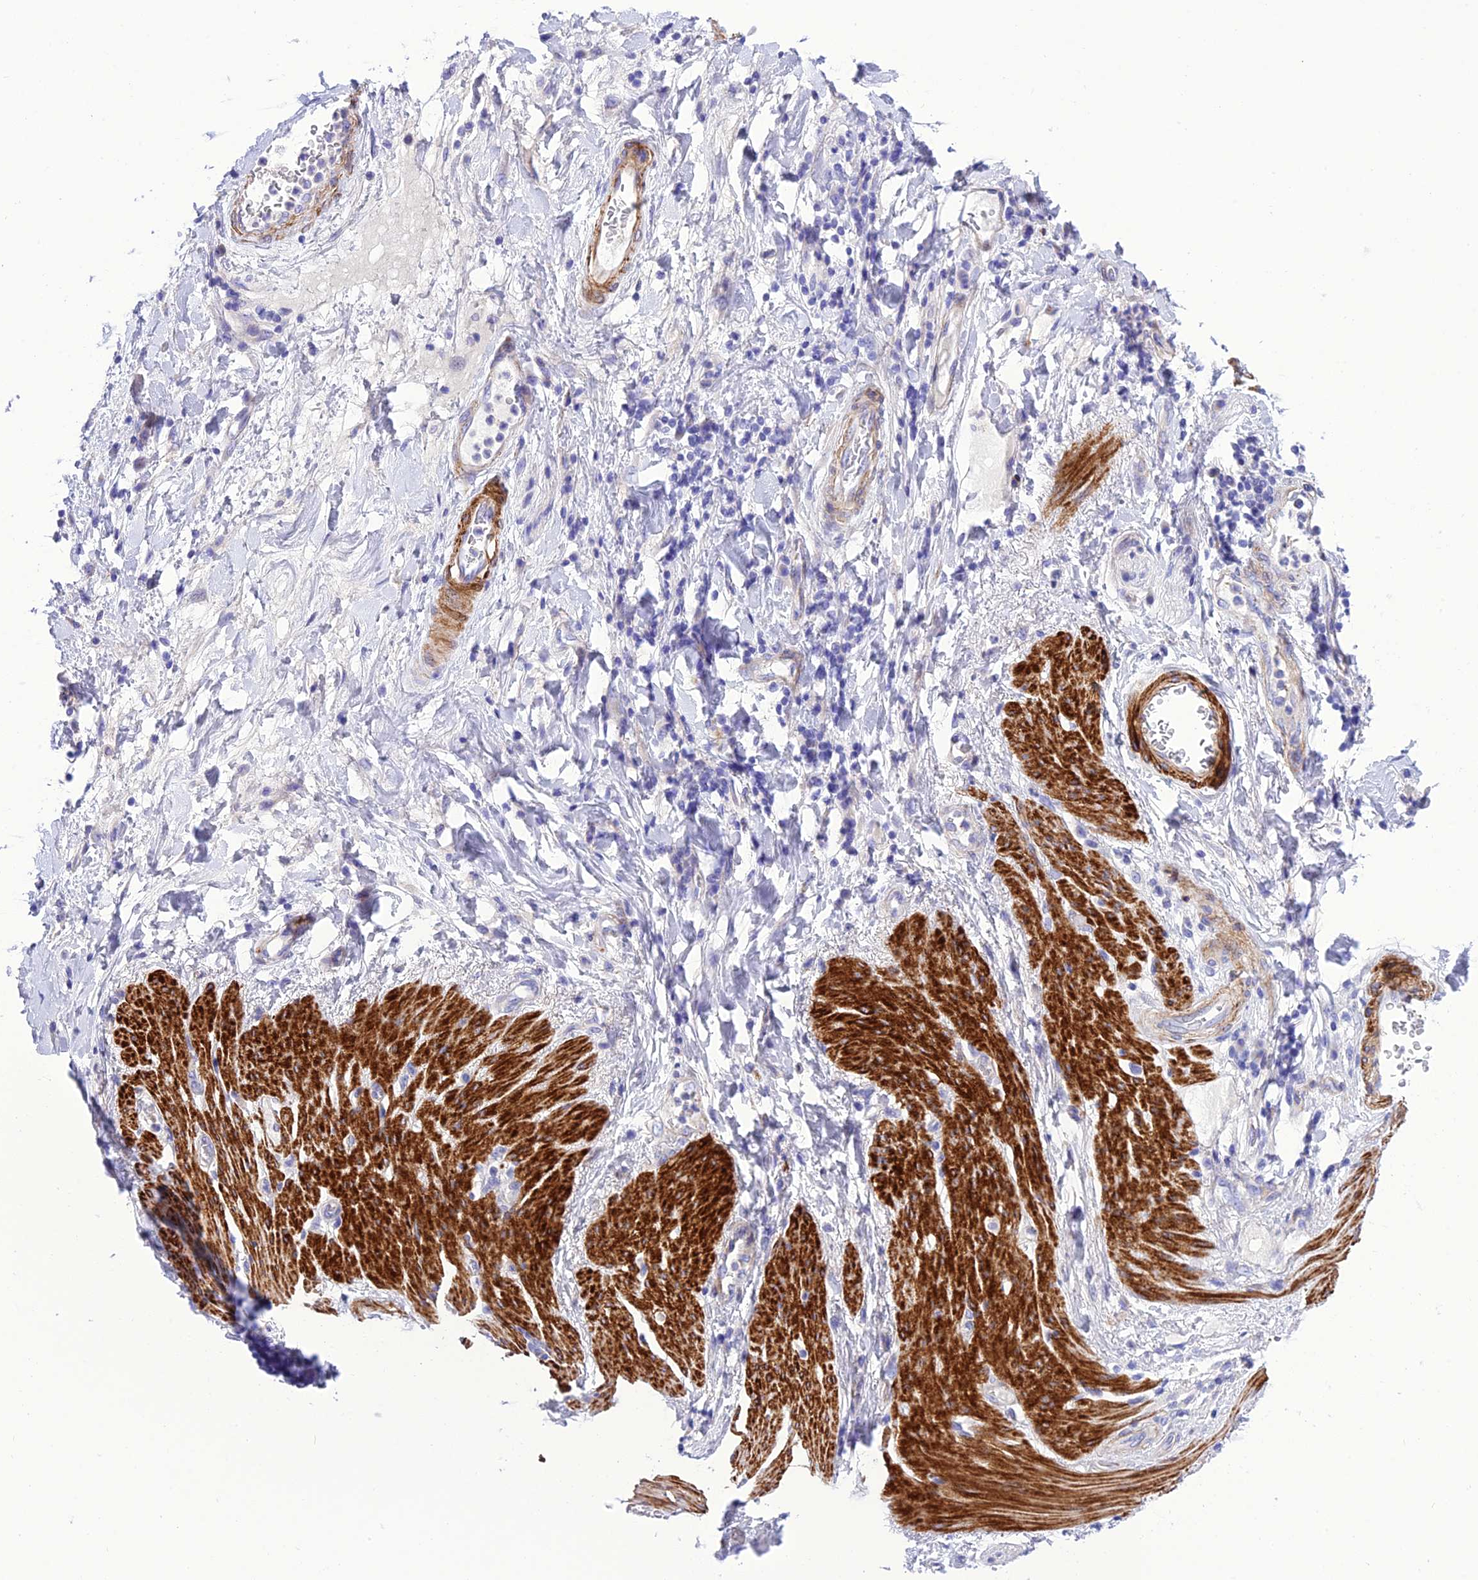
{"staining": {"intensity": "negative", "quantity": "none", "location": "none"}, "tissue": "stomach cancer", "cell_type": "Tumor cells", "image_type": "cancer", "snomed": [{"axis": "morphology", "description": "Adenocarcinoma, NOS"}, {"axis": "topography", "description": "Stomach"}], "caption": "There is no significant expression in tumor cells of stomach cancer (adenocarcinoma).", "gene": "FRA10AC1", "patient": {"sex": "female", "age": 73}}